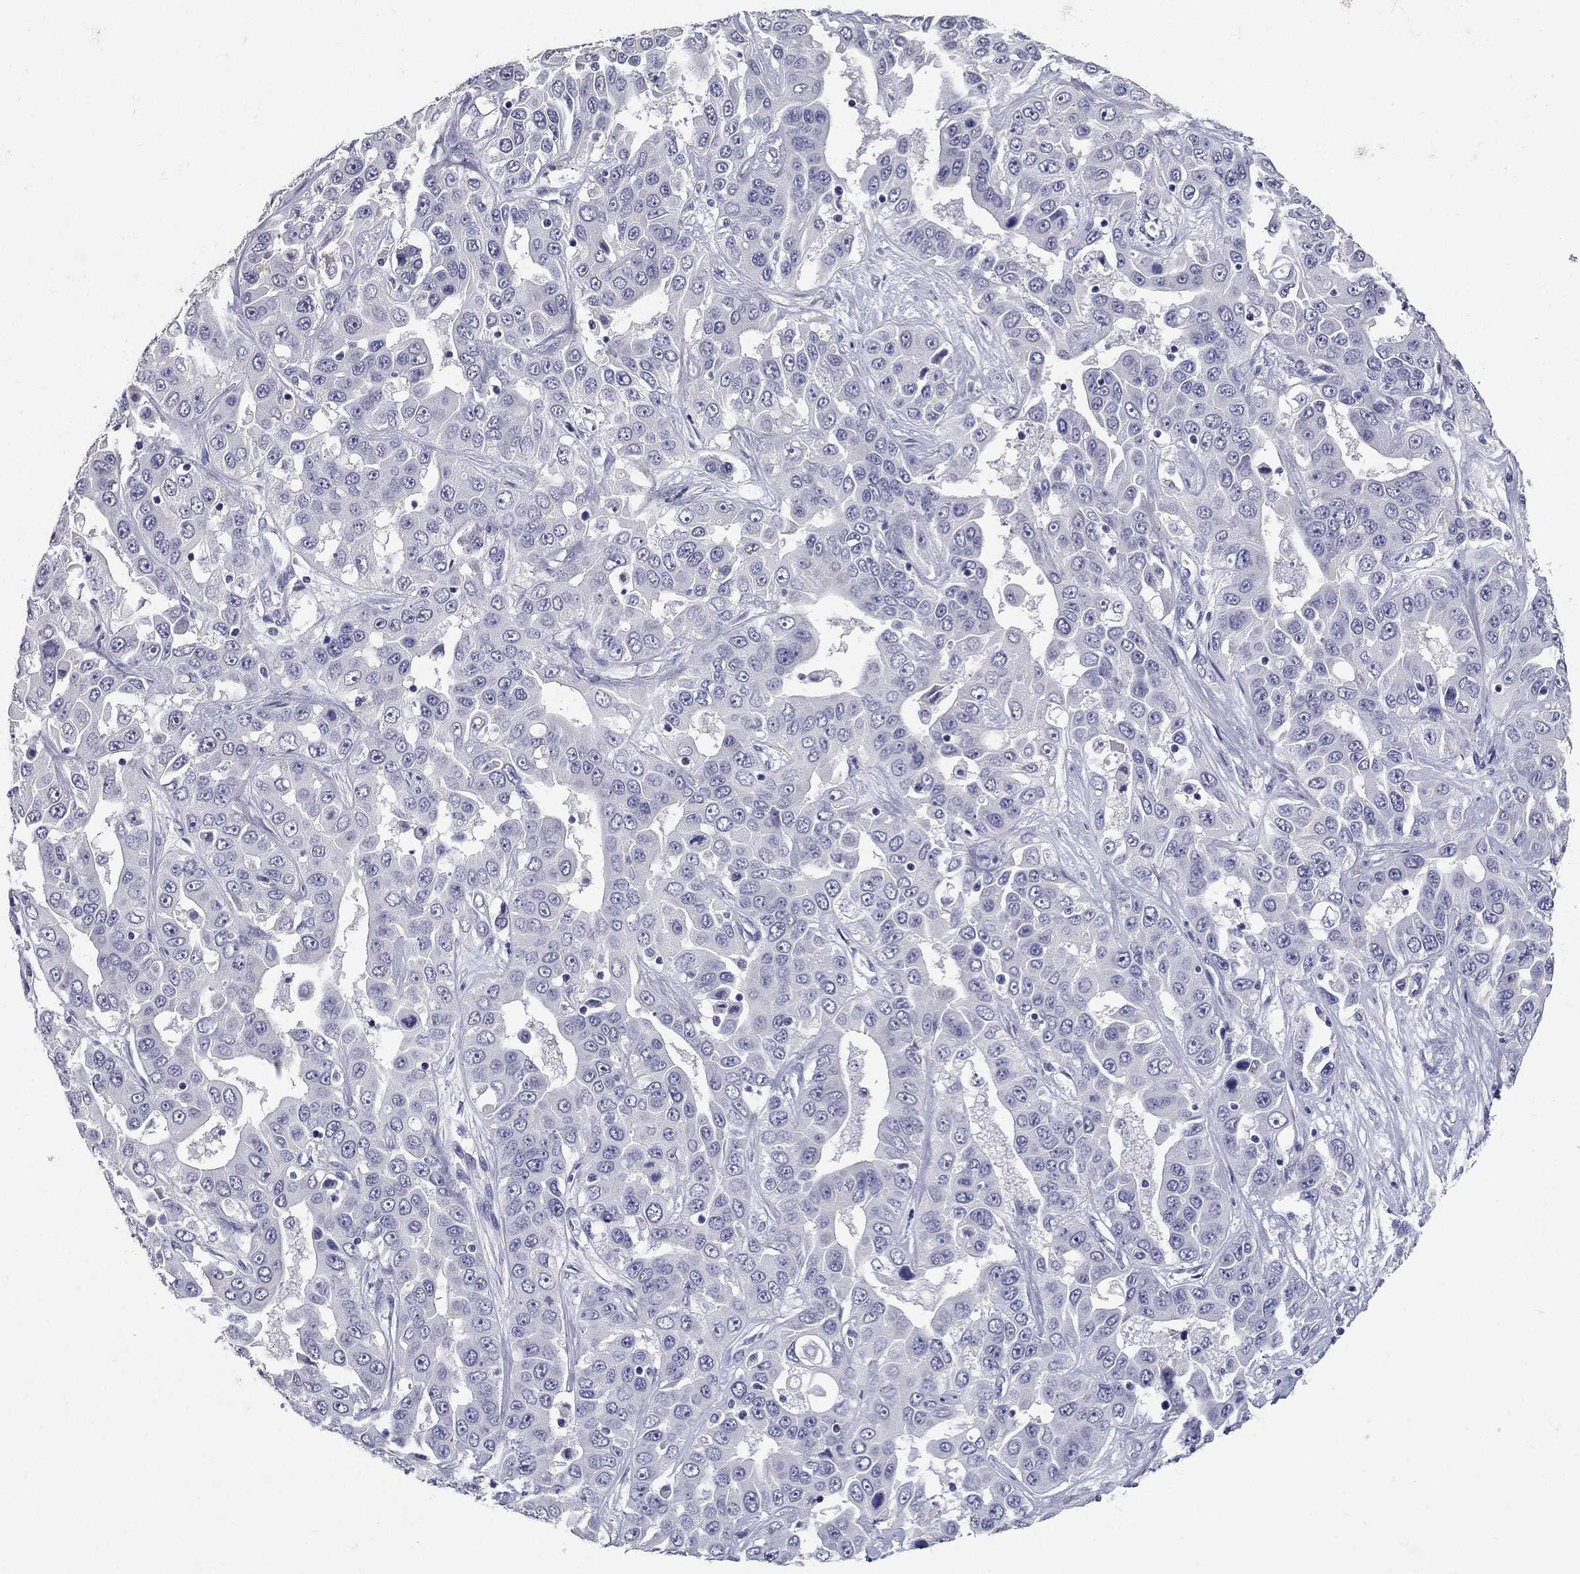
{"staining": {"intensity": "negative", "quantity": "none", "location": "none"}, "tissue": "liver cancer", "cell_type": "Tumor cells", "image_type": "cancer", "snomed": [{"axis": "morphology", "description": "Cholangiocarcinoma"}, {"axis": "topography", "description": "Liver"}], "caption": "DAB immunohistochemical staining of liver cholangiocarcinoma demonstrates no significant staining in tumor cells.", "gene": "POMC", "patient": {"sex": "female", "age": 52}}